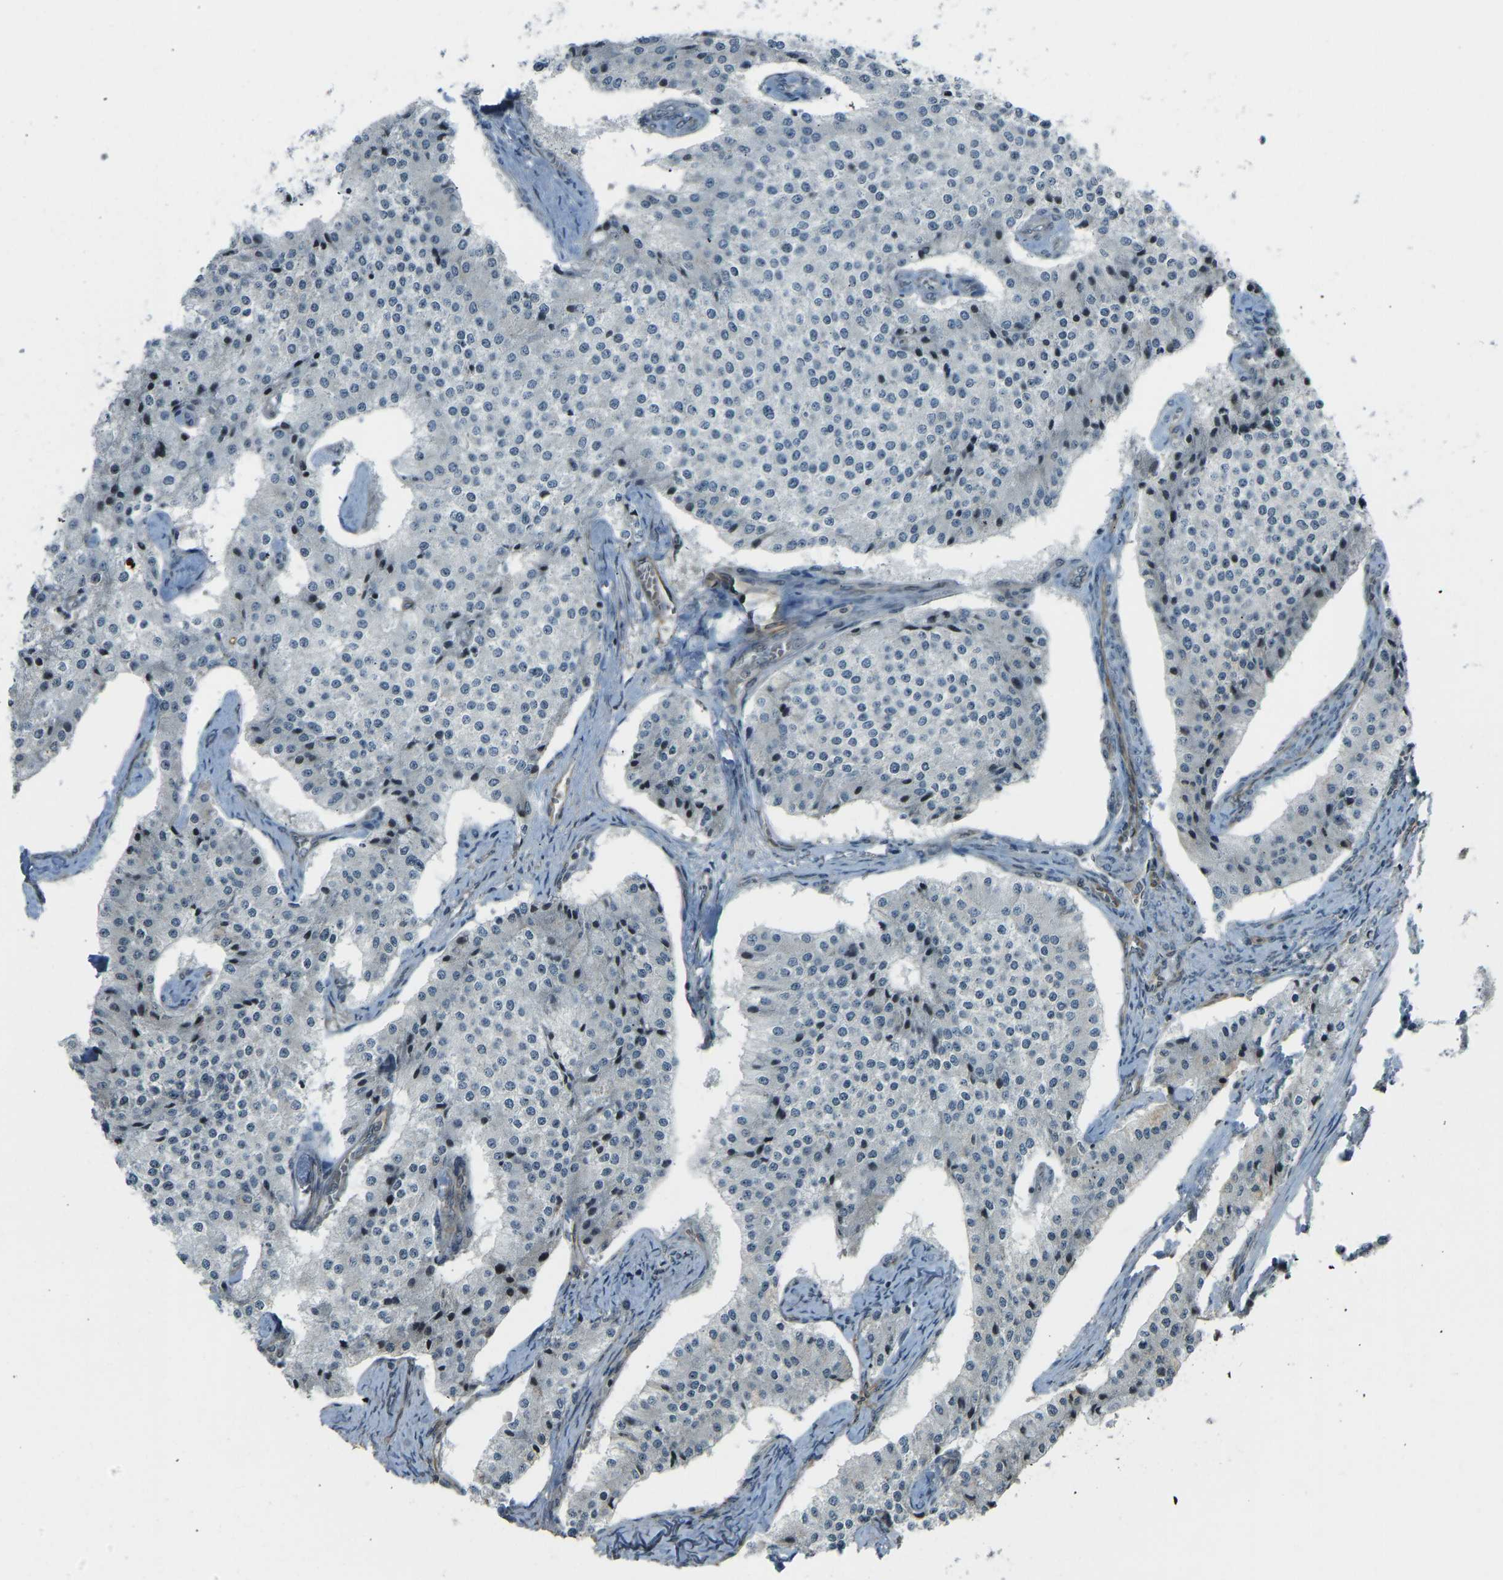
{"staining": {"intensity": "negative", "quantity": "none", "location": "none"}, "tissue": "carcinoid", "cell_type": "Tumor cells", "image_type": "cancer", "snomed": [{"axis": "morphology", "description": "Carcinoid, malignant, NOS"}, {"axis": "topography", "description": "Colon"}], "caption": "High magnification brightfield microscopy of carcinoid (malignant) stained with DAB (brown) and counterstained with hematoxylin (blue): tumor cells show no significant positivity.", "gene": "SVOPL", "patient": {"sex": "female", "age": 52}}